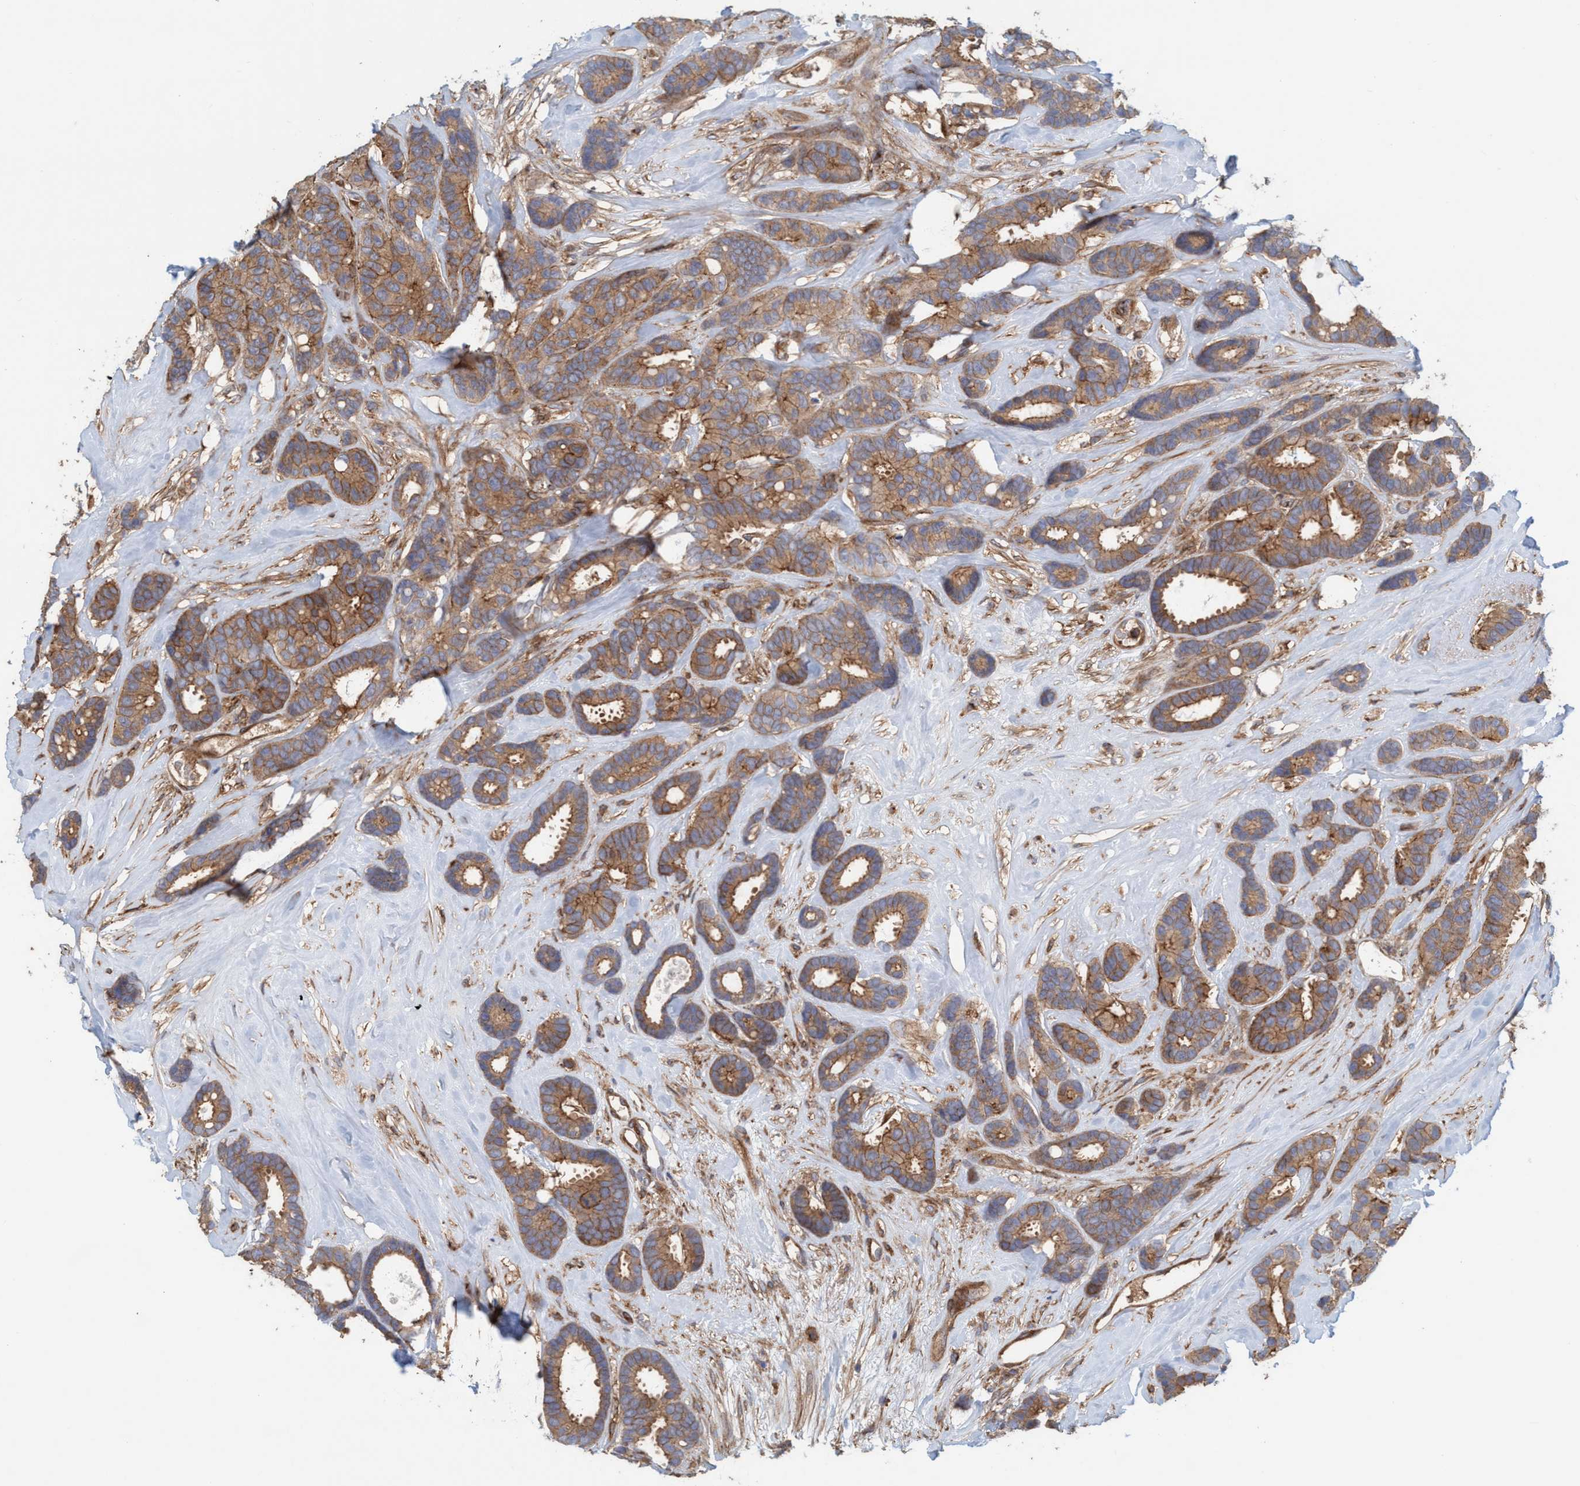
{"staining": {"intensity": "strong", "quantity": ">75%", "location": "cytoplasmic/membranous"}, "tissue": "breast cancer", "cell_type": "Tumor cells", "image_type": "cancer", "snomed": [{"axis": "morphology", "description": "Duct carcinoma"}, {"axis": "topography", "description": "Breast"}], "caption": "Immunohistochemical staining of breast infiltrating ductal carcinoma reveals high levels of strong cytoplasmic/membranous staining in approximately >75% of tumor cells.", "gene": "SPECC1", "patient": {"sex": "female", "age": 87}}